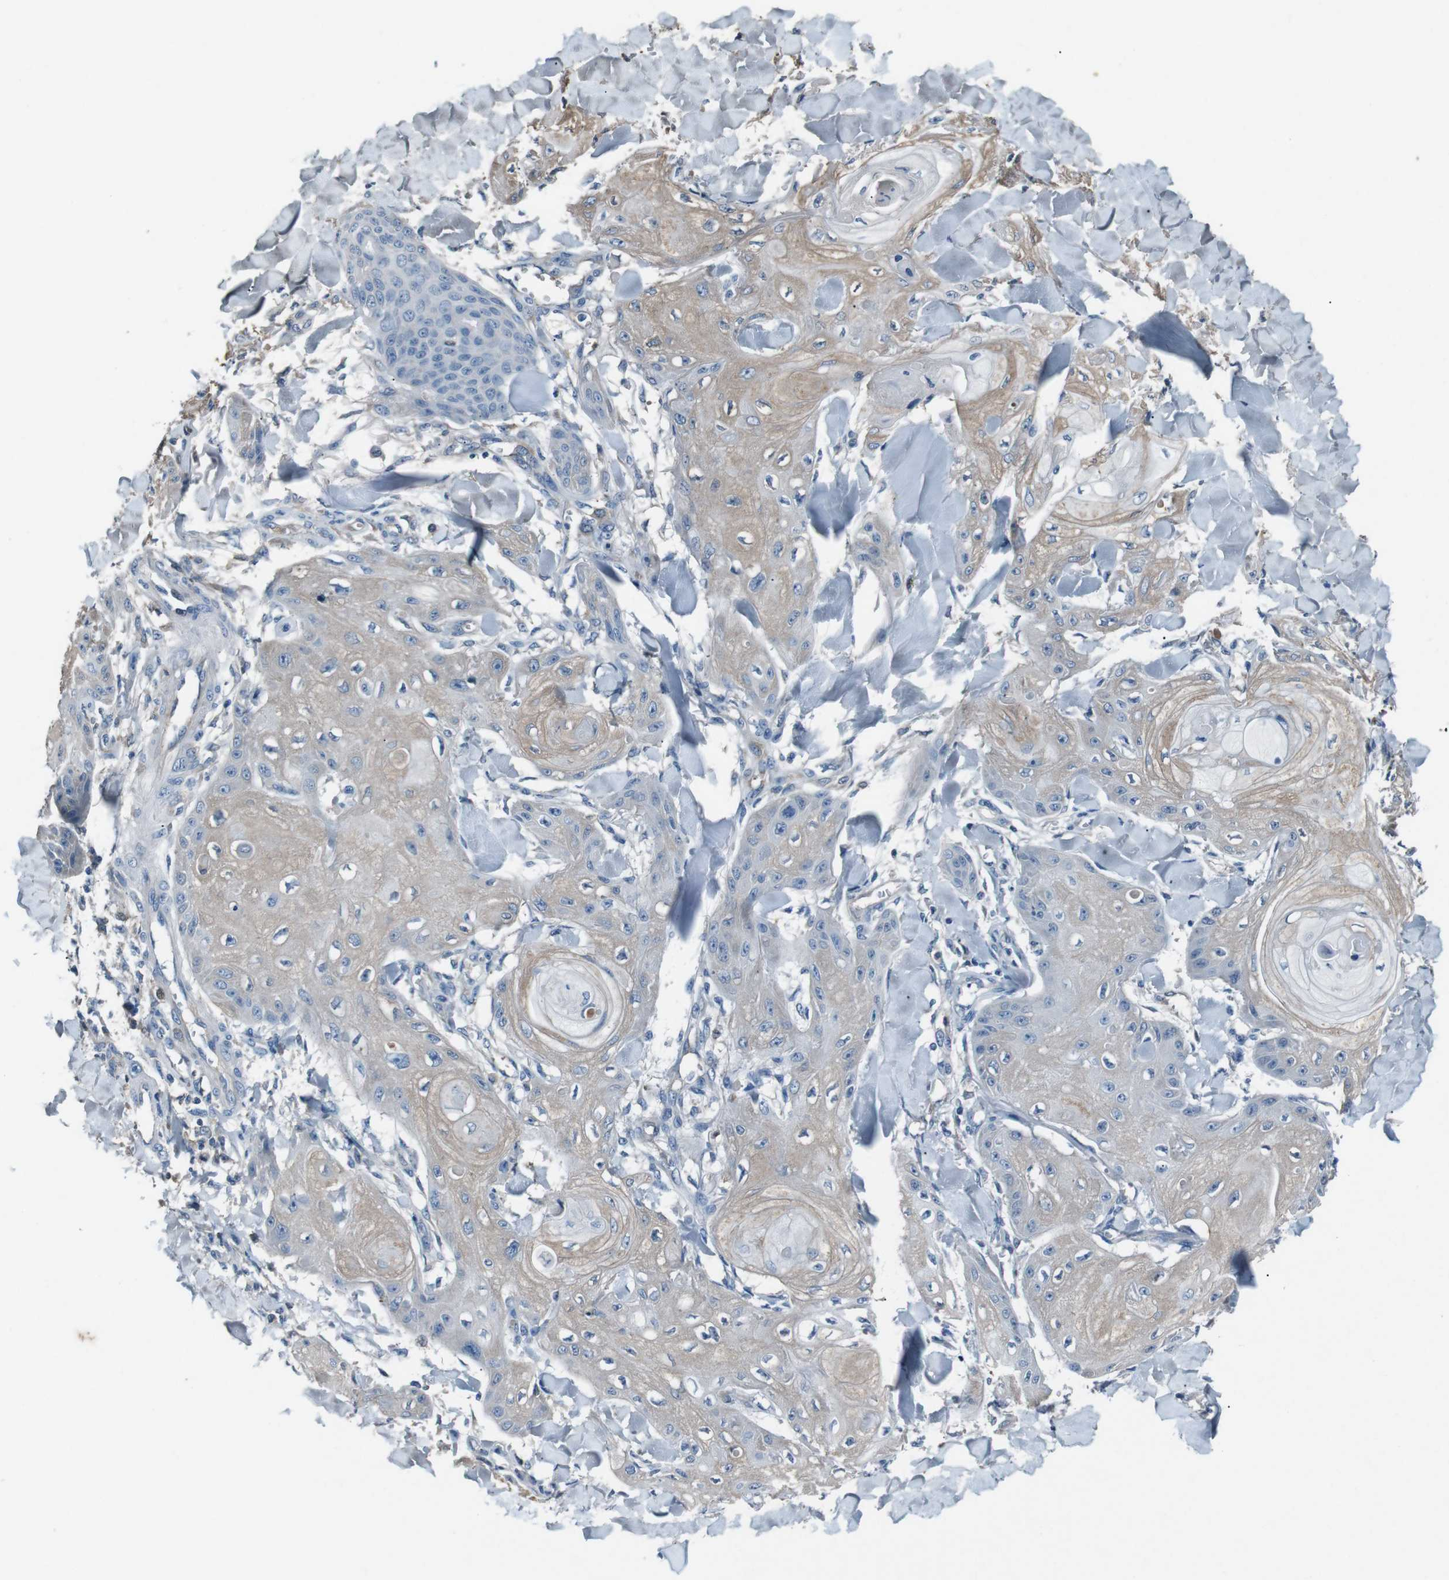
{"staining": {"intensity": "weak", "quantity": ">75%", "location": "cytoplasmic/membranous"}, "tissue": "skin cancer", "cell_type": "Tumor cells", "image_type": "cancer", "snomed": [{"axis": "morphology", "description": "Squamous cell carcinoma, NOS"}, {"axis": "topography", "description": "Skin"}], "caption": "Skin cancer (squamous cell carcinoma) was stained to show a protein in brown. There is low levels of weak cytoplasmic/membranous expression in about >75% of tumor cells.", "gene": "LEP", "patient": {"sex": "male", "age": 74}}